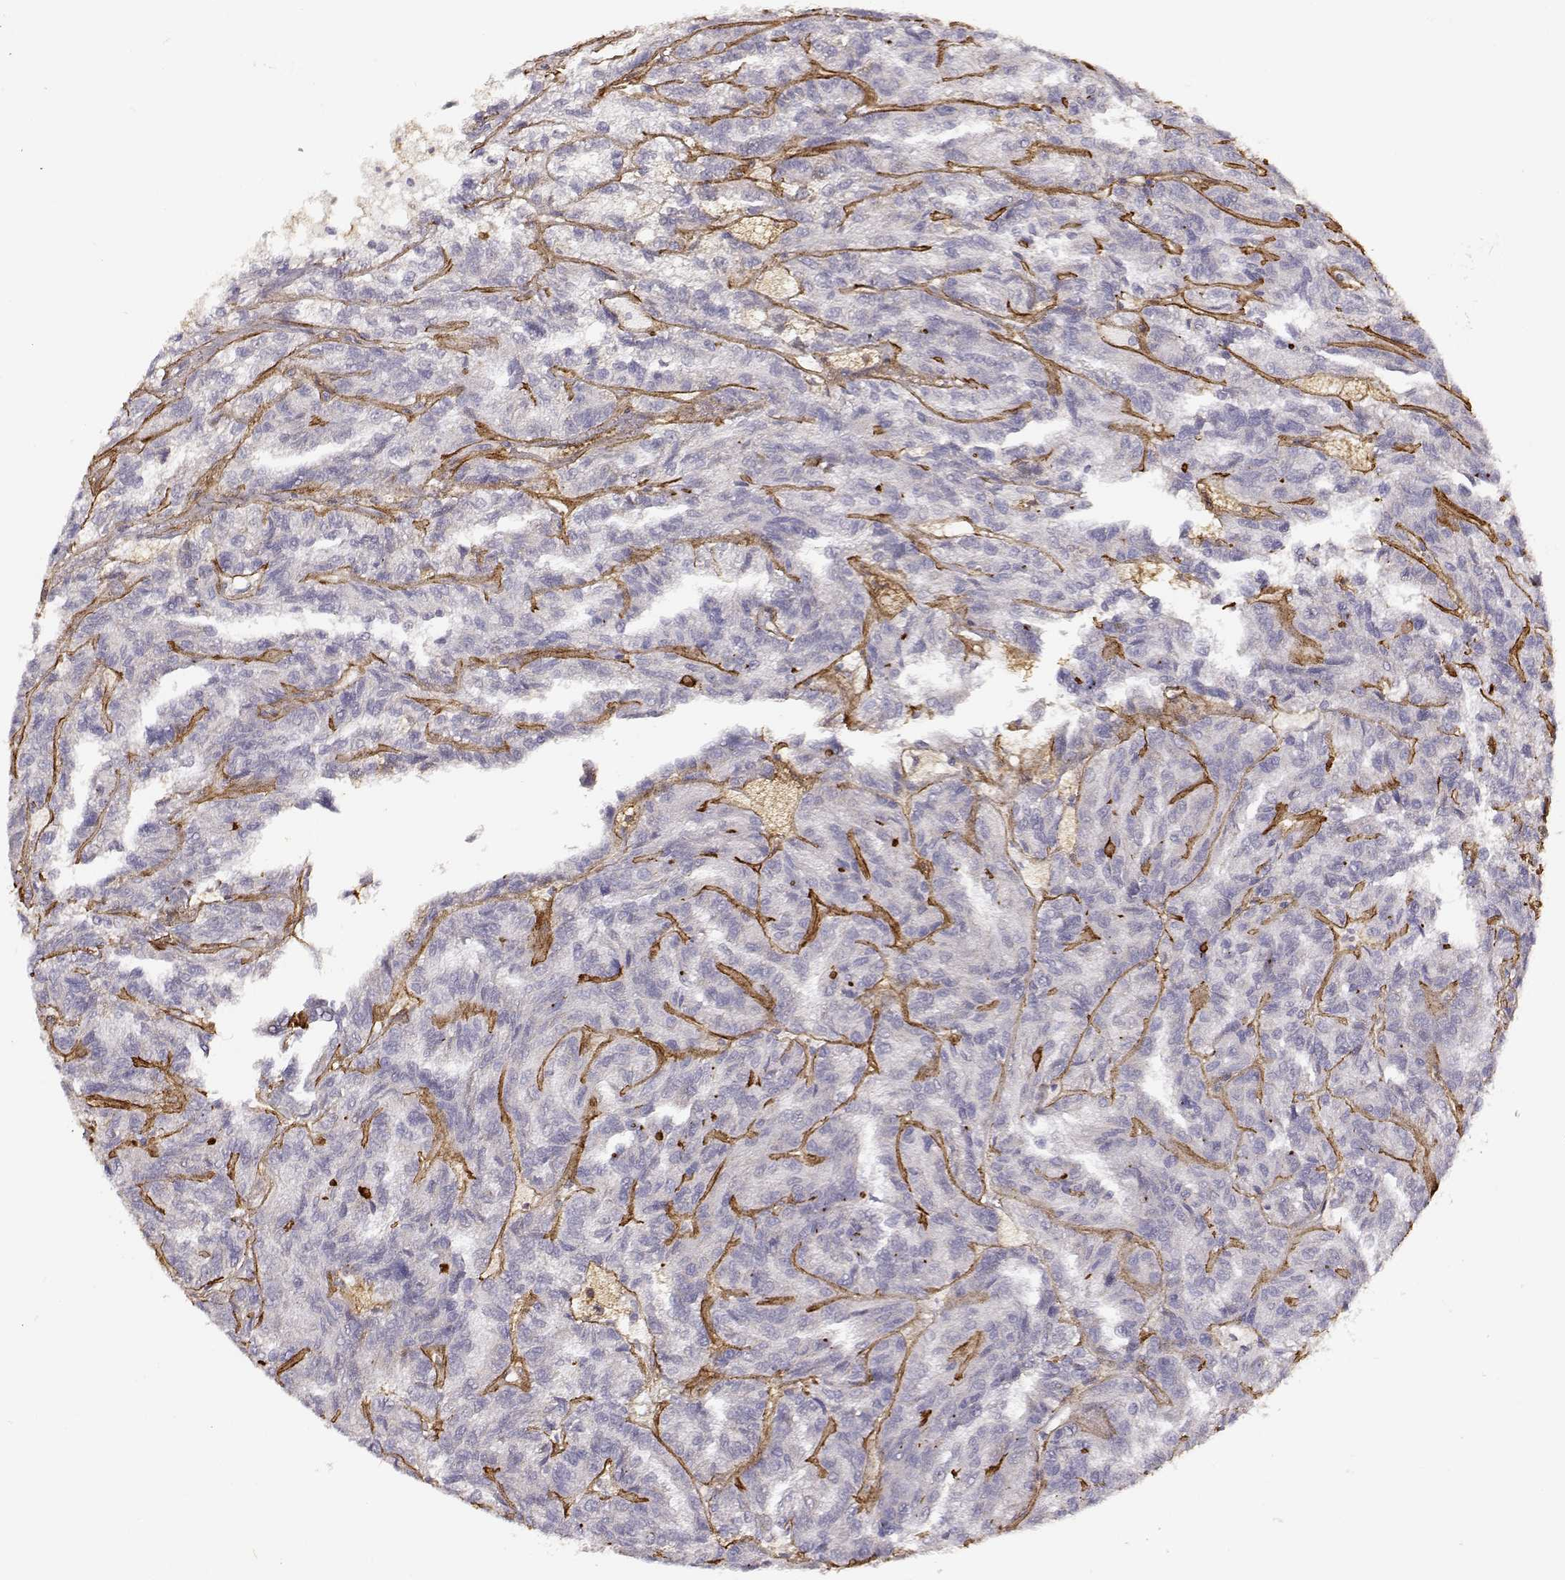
{"staining": {"intensity": "negative", "quantity": "none", "location": "none"}, "tissue": "renal cancer", "cell_type": "Tumor cells", "image_type": "cancer", "snomed": [{"axis": "morphology", "description": "Adenocarcinoma, NOS"}, {"axis": "topography", "description": "Kidney"}], "caption": "Tumor cells show no significant protein expression in renal adenocarcinoma.", "gene": "LAMA5", "patient": {"sex": "male", "age": 79}}